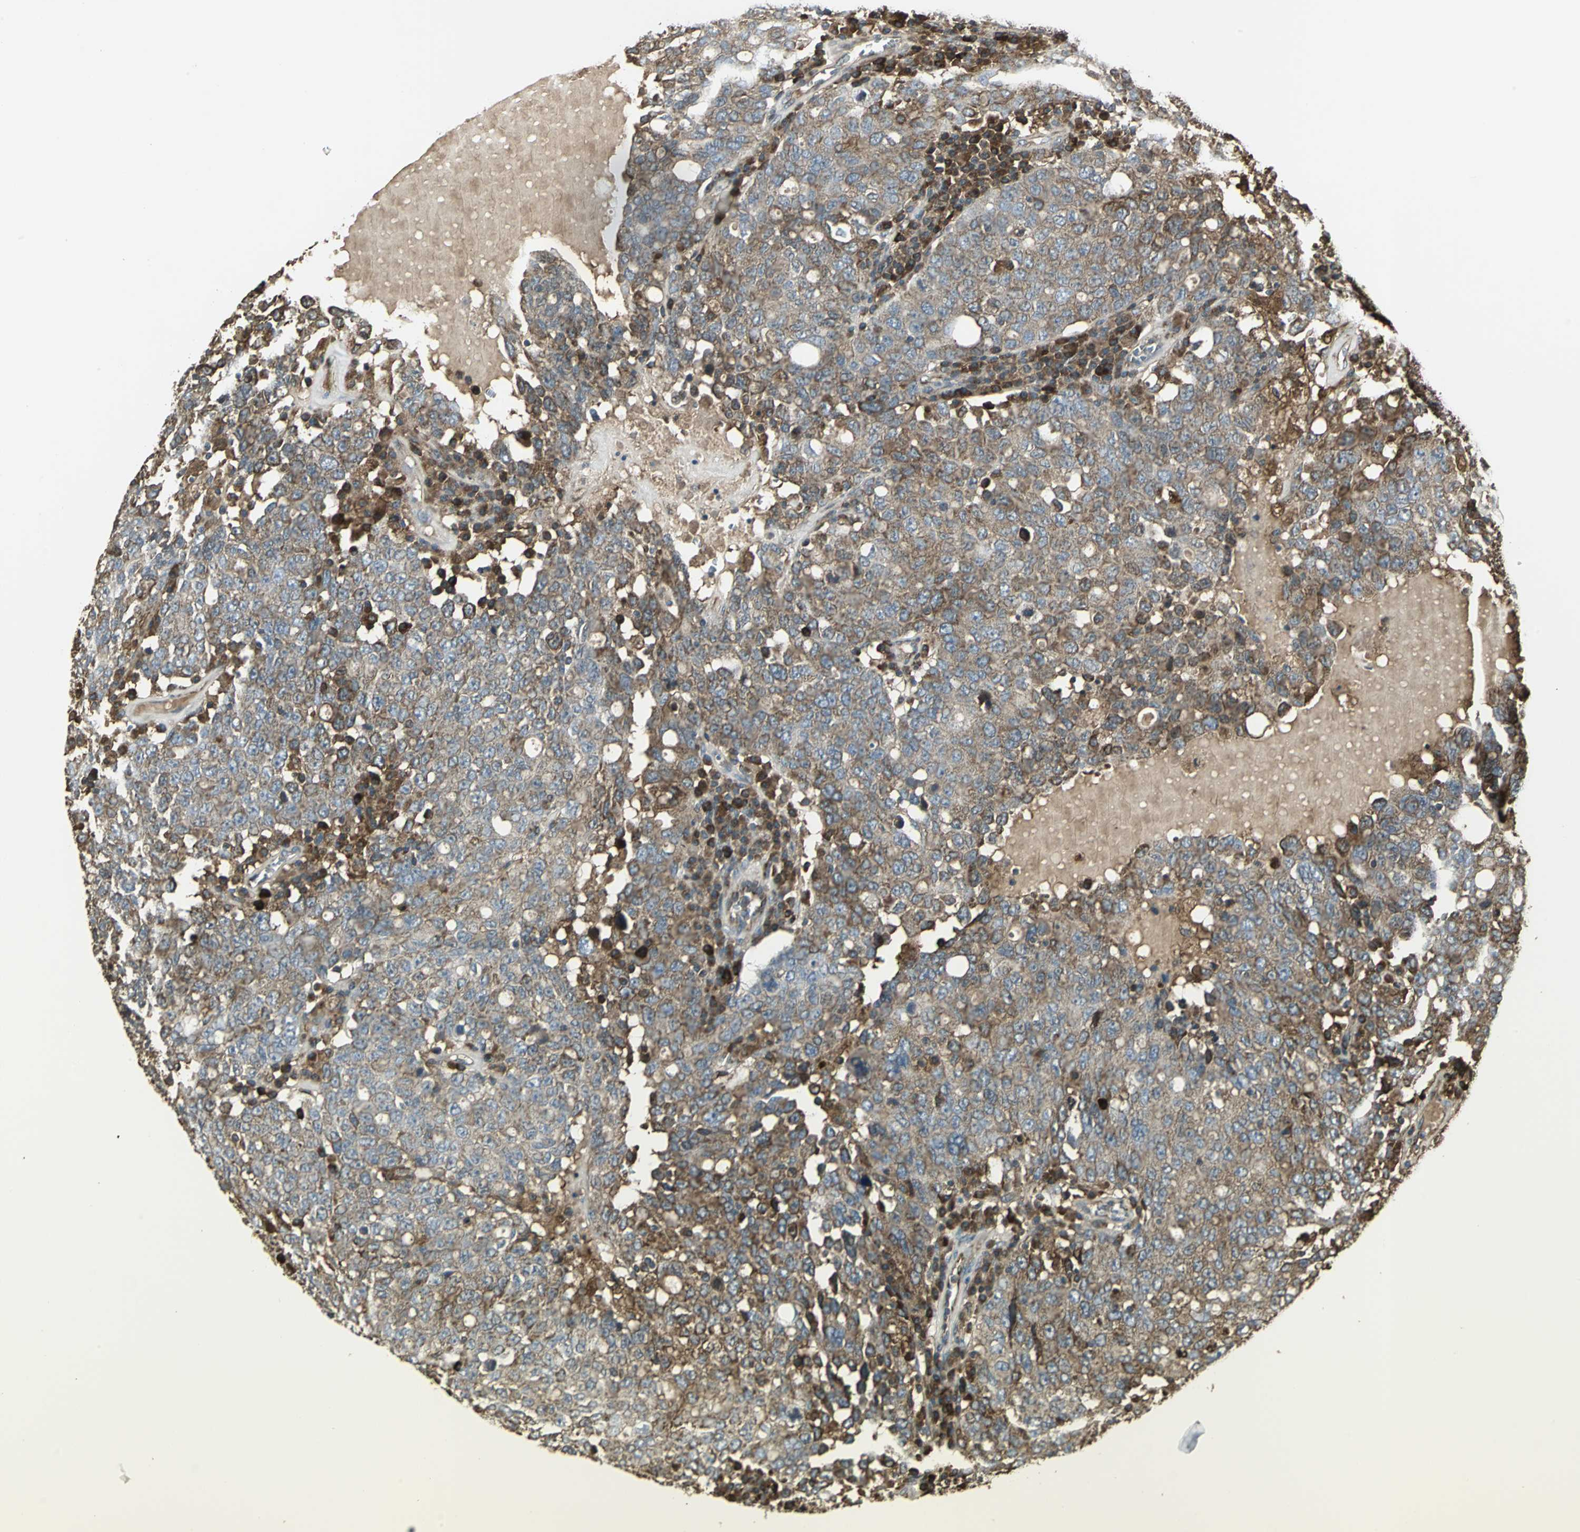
{"staining": {"intensity": "strong", "quantity": ">75%", "location": "cytoplasmic/membranous"}, "tissue": "ovarian cancer", "cell_type": "Tumor cells", "image_type": "cancer", "snomed": [{"axis": "morphology", "description": "Carcinoma, endometroid"}, {"axis": "topography", "description": "Ovary"}], "caption": "Approximately >75% of tumor cells in ovarian cancer (endometroid carcinoma) show strong cytoplasmic/membranous protein positivity as visualized by brown immunohistochemical staining.", "gene": "PRXL2B", "patient": {"sex": "female", "age": 62}}